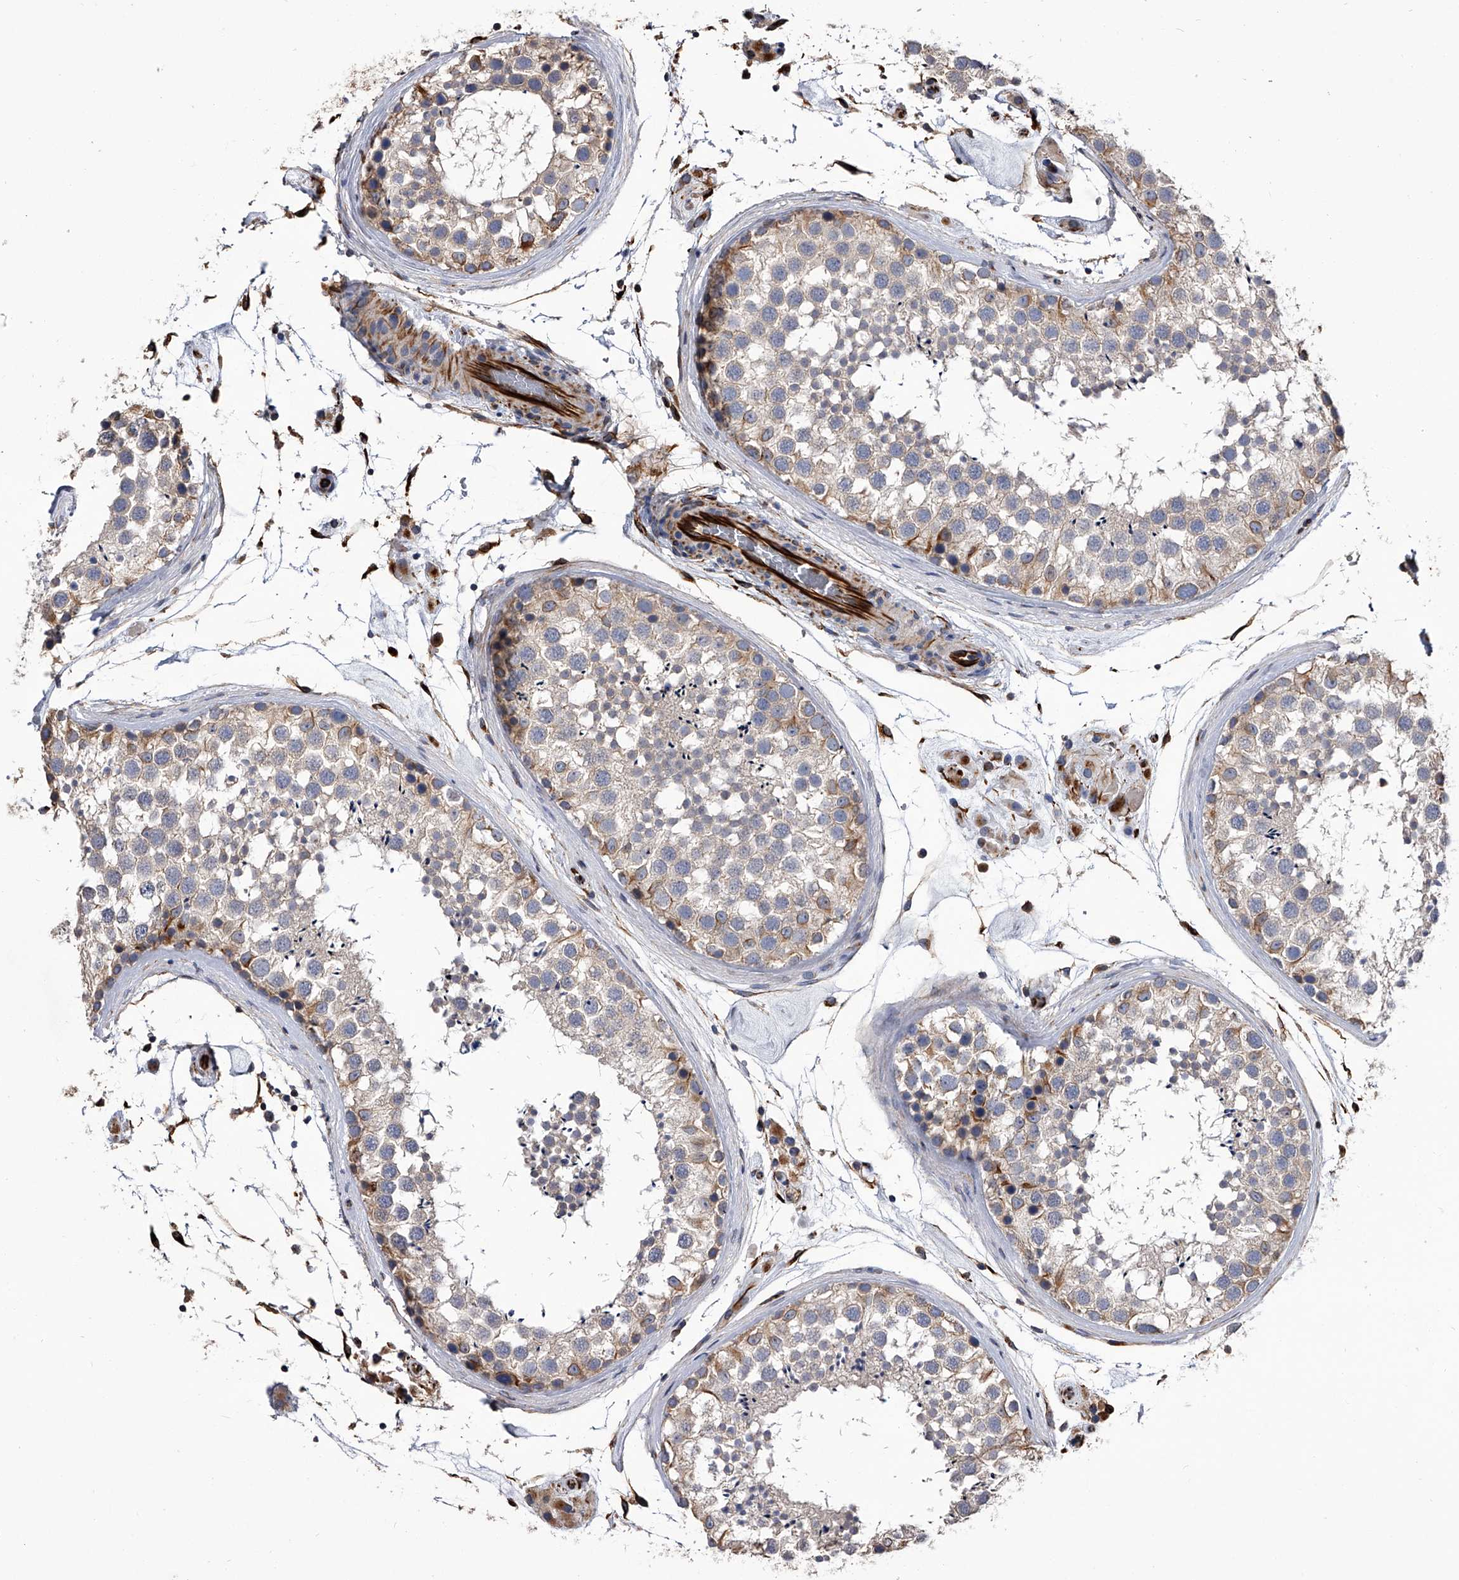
{"staining": {"intensity": "moderate", "quantity": "25%-75%", "location": "cytoplasmic/membranous"}, "tissue": "testis", "cell_type": "Cells in seminiferous ducts", "image_type": "normal", "snomed": [{"axis": "morphology", "description": "Normal tissue, NOS"}, {"axis": "topography", "description": "Testis"}], "caption": "Immunohistochemical staining of unremarkable human testis demonstrates moderate cytoplasmic/membranous protein expression in about 25%-75% of cells in seminiferous ducts.", "gene": "EFCAB7", "patient": {"sex": "male", "age": 46}}